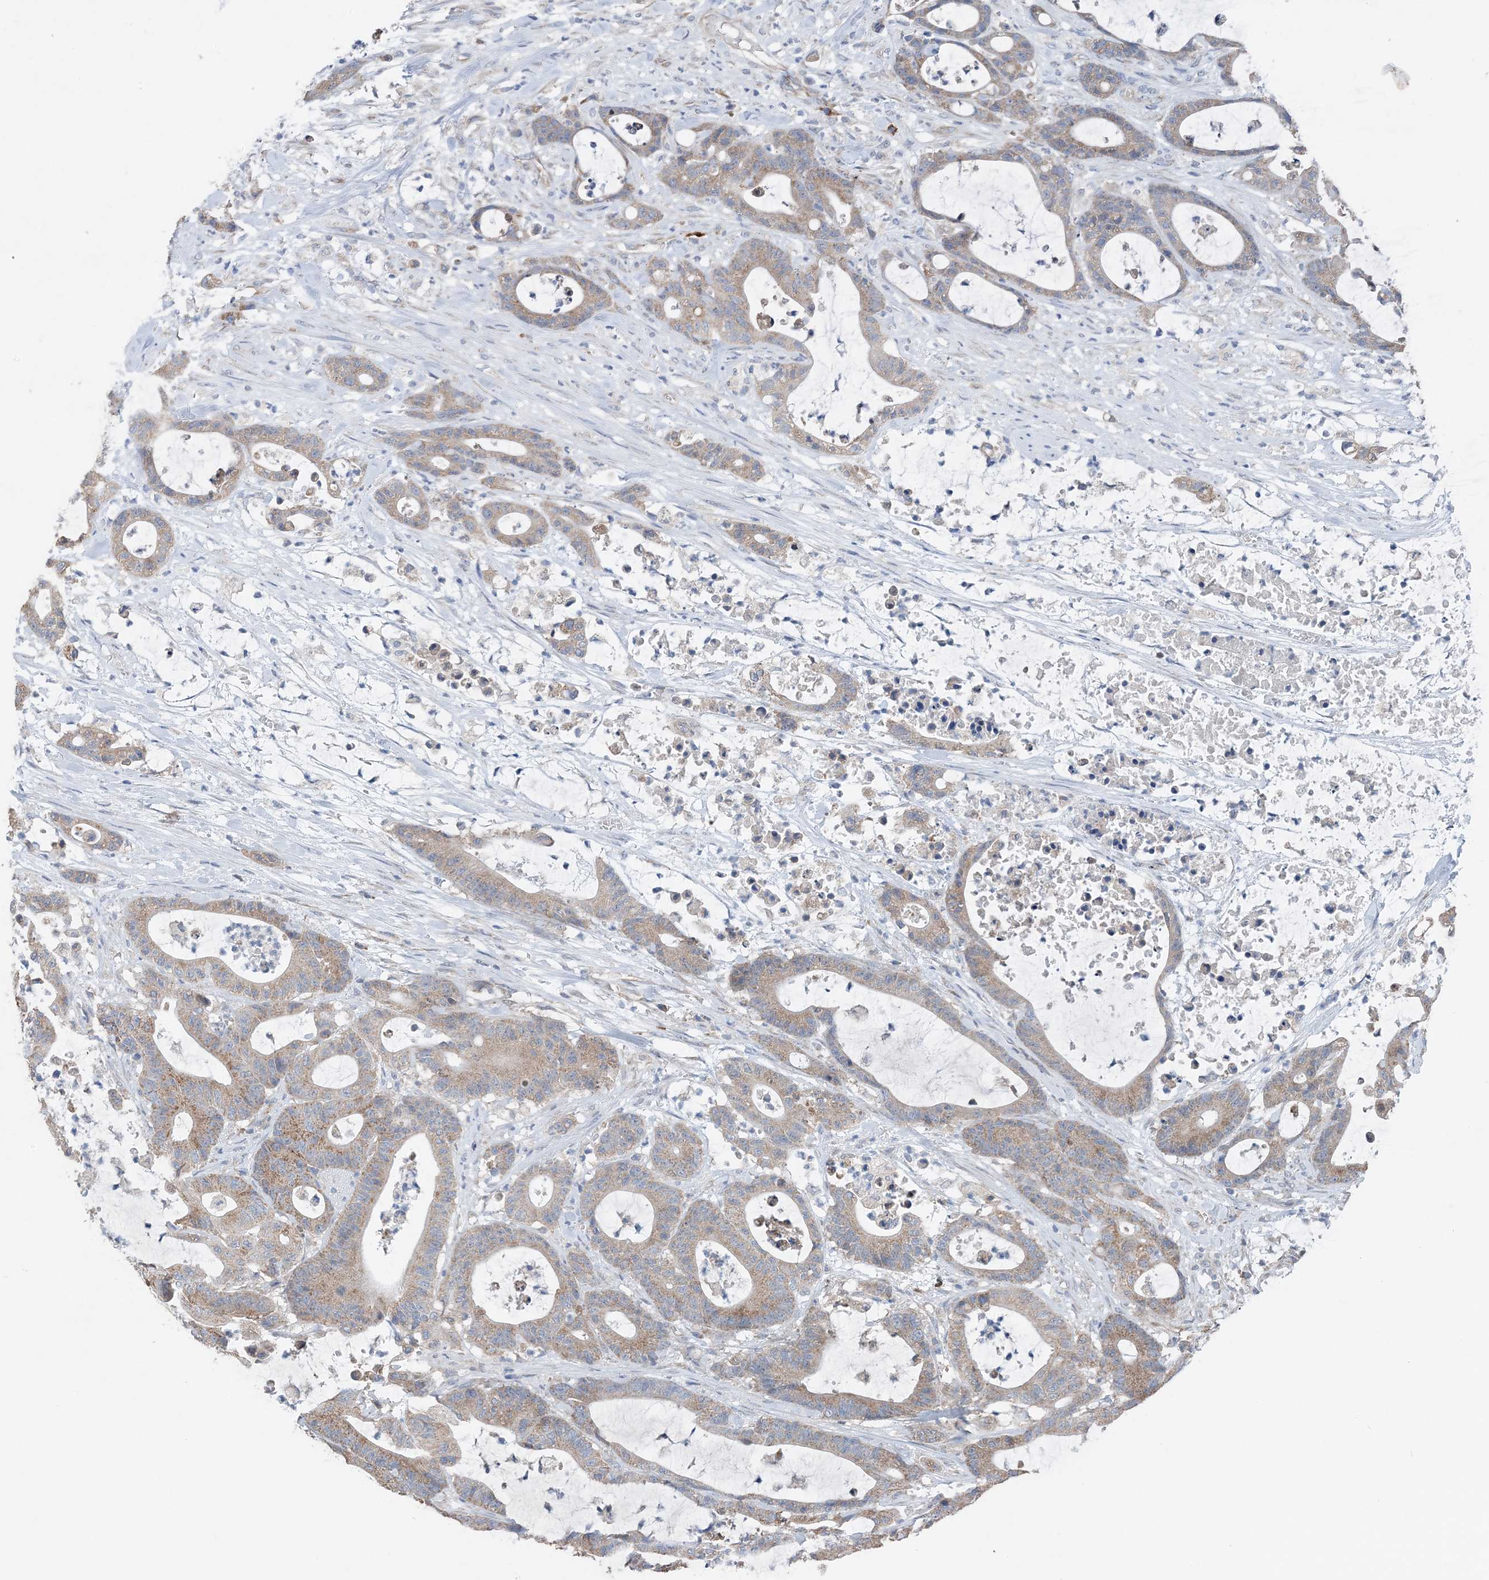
{"staining": {"intensity": "weak", "quantity": ">75%", "location": "cytoplasmic/membranous"}, "tissue": "colorectal cancer", "cell_type": "Tumor cells", "image_type": "cancer", "snomed": [{"axis": "morphology", "description": "Adenocarcinoma, NOS"}, {"axis": "topography", "description": "Colon"}], "caption": "A brown stain shows weak cytoplasmic/membranous expression of a protein in colorectal cancer tumor cells. (IHC, brightfield microscopy, high magnification).", "gene": "DHX30", "patient": {"sex": "female", "age": 84}}